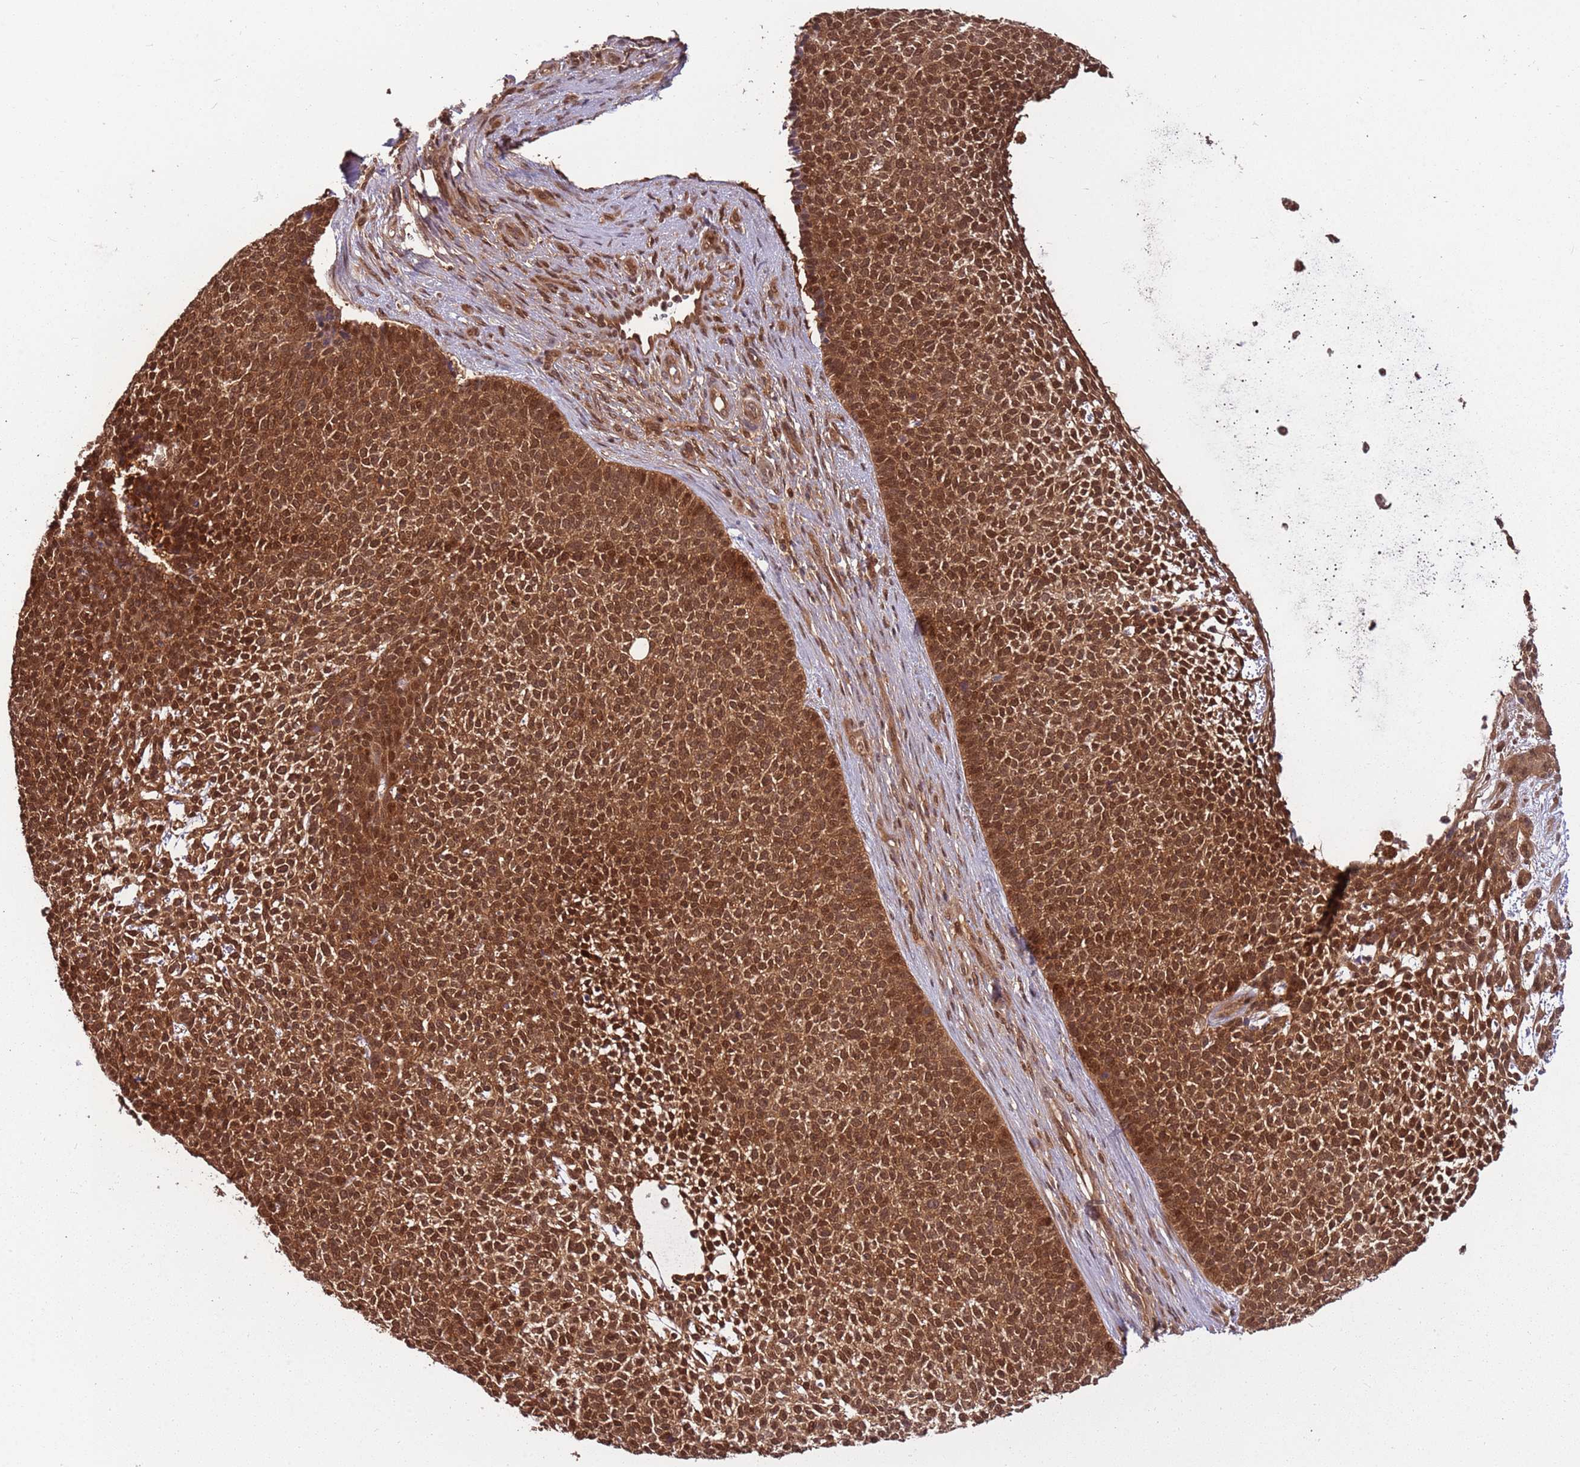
{"staining": {"intensity": "strong", "quantity": ">75%", "location": "cytoplasmic/membranous,nuclear"}, "tissue": "skin cancer", "cell_type": "Tumor cells", "image_type": "cancer", "snomed": [{"axis": "morphology", "description": "Basal cell carcinoma"}, {"axis": "topography", "description": "Skin"}], "caption": "Skin basal cell carcinoma was stained to show a protein in brown. There is high levels of strong cytoplasmic/membranous and nuclear expression in about >75% of tumor cells.", "gene": "PGLS", "patient": {"sex": "female", "age": 84}}